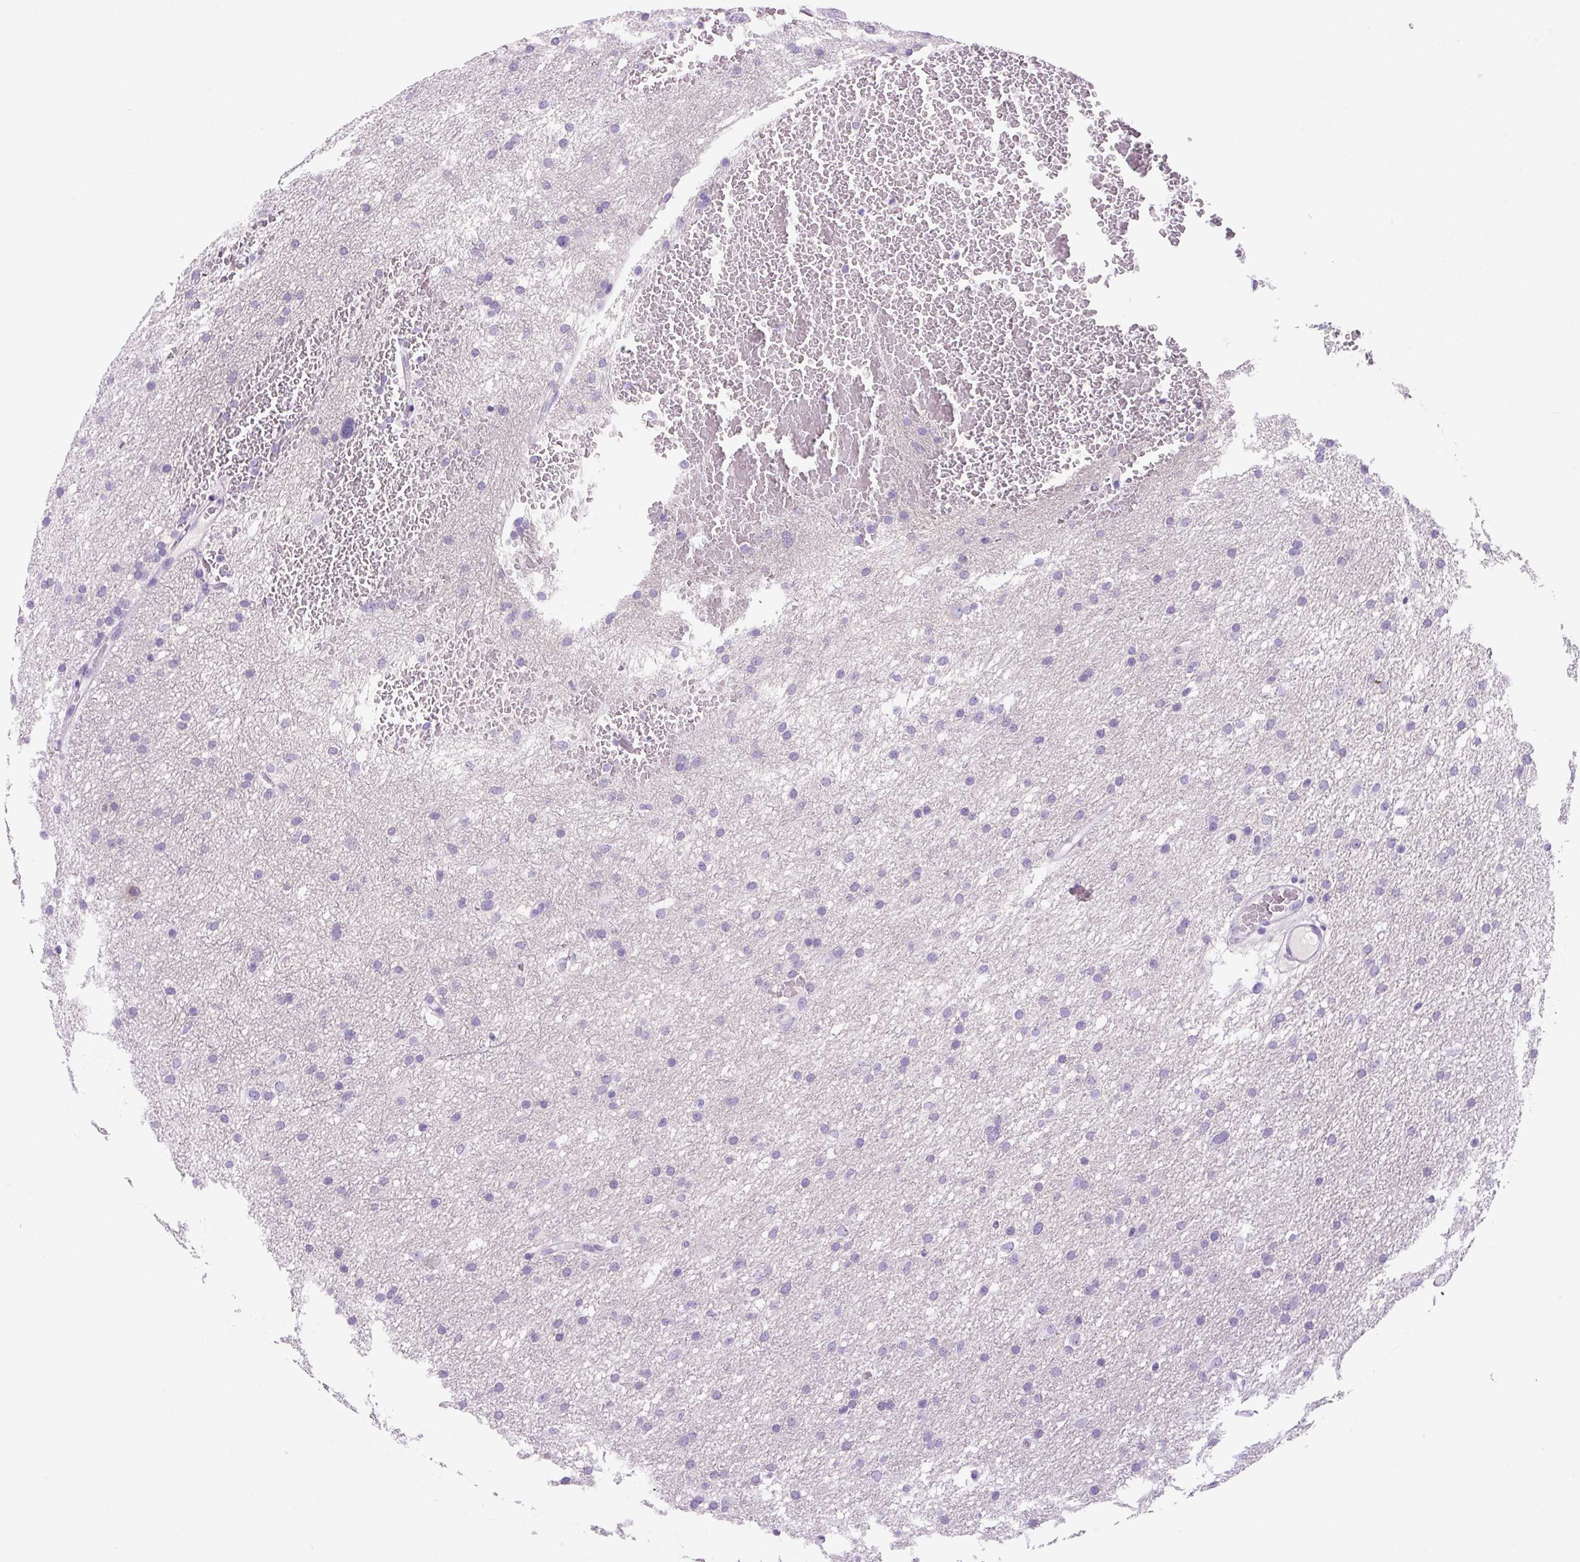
{"staining": {"intensity": "negative", "quantity": "none", "location": "none"}, "tissue": "glioma", "cell_type": "Tumor cells", "image_type": "cancer", "snomed": [{"axis": "morphology", "description": "Glioma, malignant, High grade"}, {"axis": "topography", "description": "Cerebral cortex"}], "caption": "A photomicrograph of human malignant glioma (high-grade) is negative for staining in tumor cells. Nuclei are stained in blue.", "gene": "PRRT1", "patient": {"sex": "female", "age": 36}}